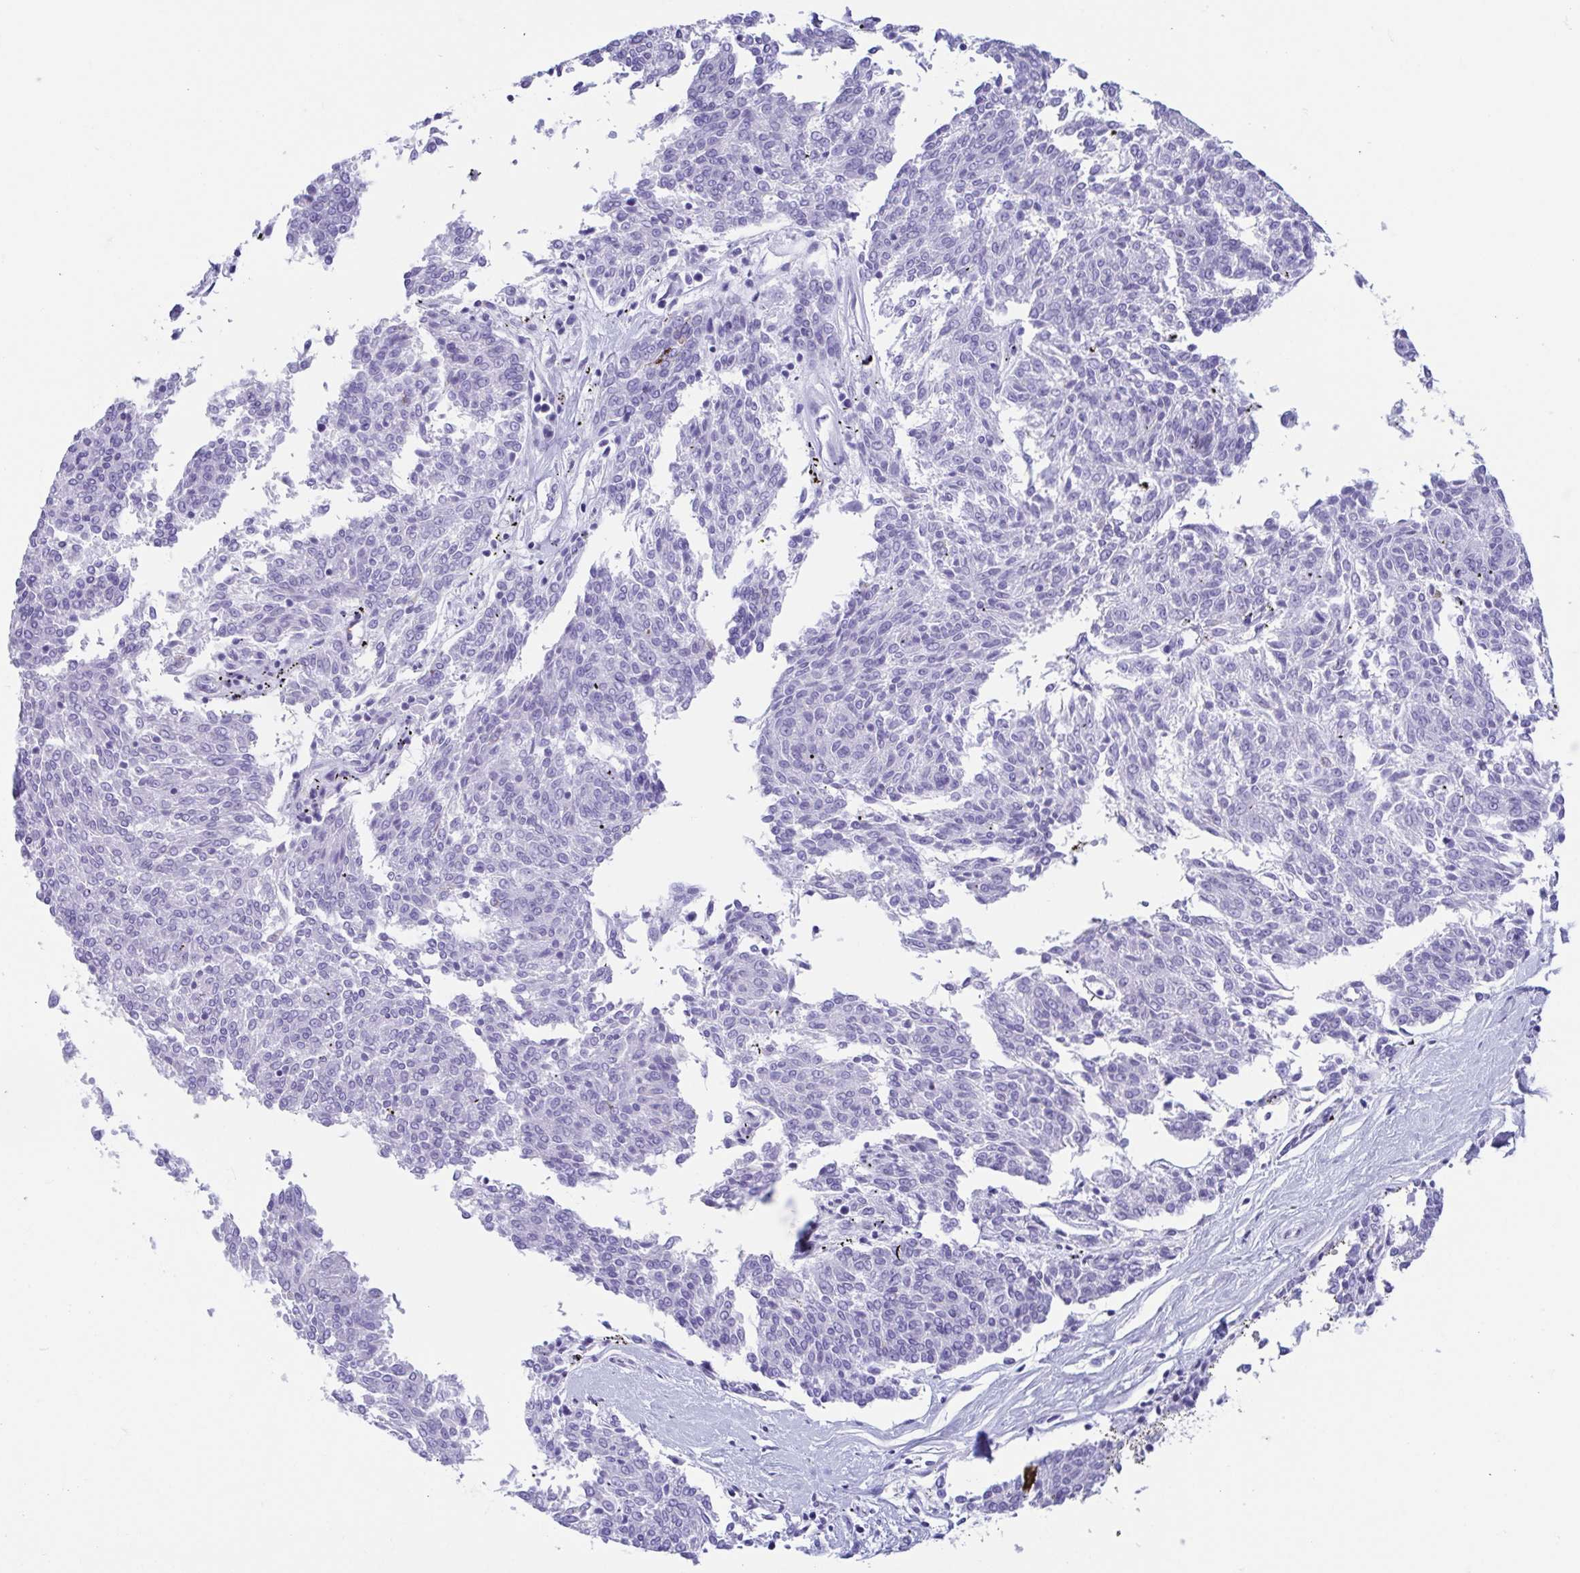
{"staining": {"intensity": "negative", "quantity": "none", "location": "none"}, "tissue": "melanoma", "cell_type": "Tumor cells", "image_type": "cancer", "snomed": [{"axis": "morphology", "description": "Malignant melanoma, NOS"}, {"axis": "topography", "description": "Skin"}], "caption": "This photomicrograph is of malignant melanoma stained with immunohistochemistry to label a protein in brown with the nuclei are counter-stained blue. There is no staining in tumor cells.", "gene": "GKN1", "patient": {"sex": "female", "age": 72}}